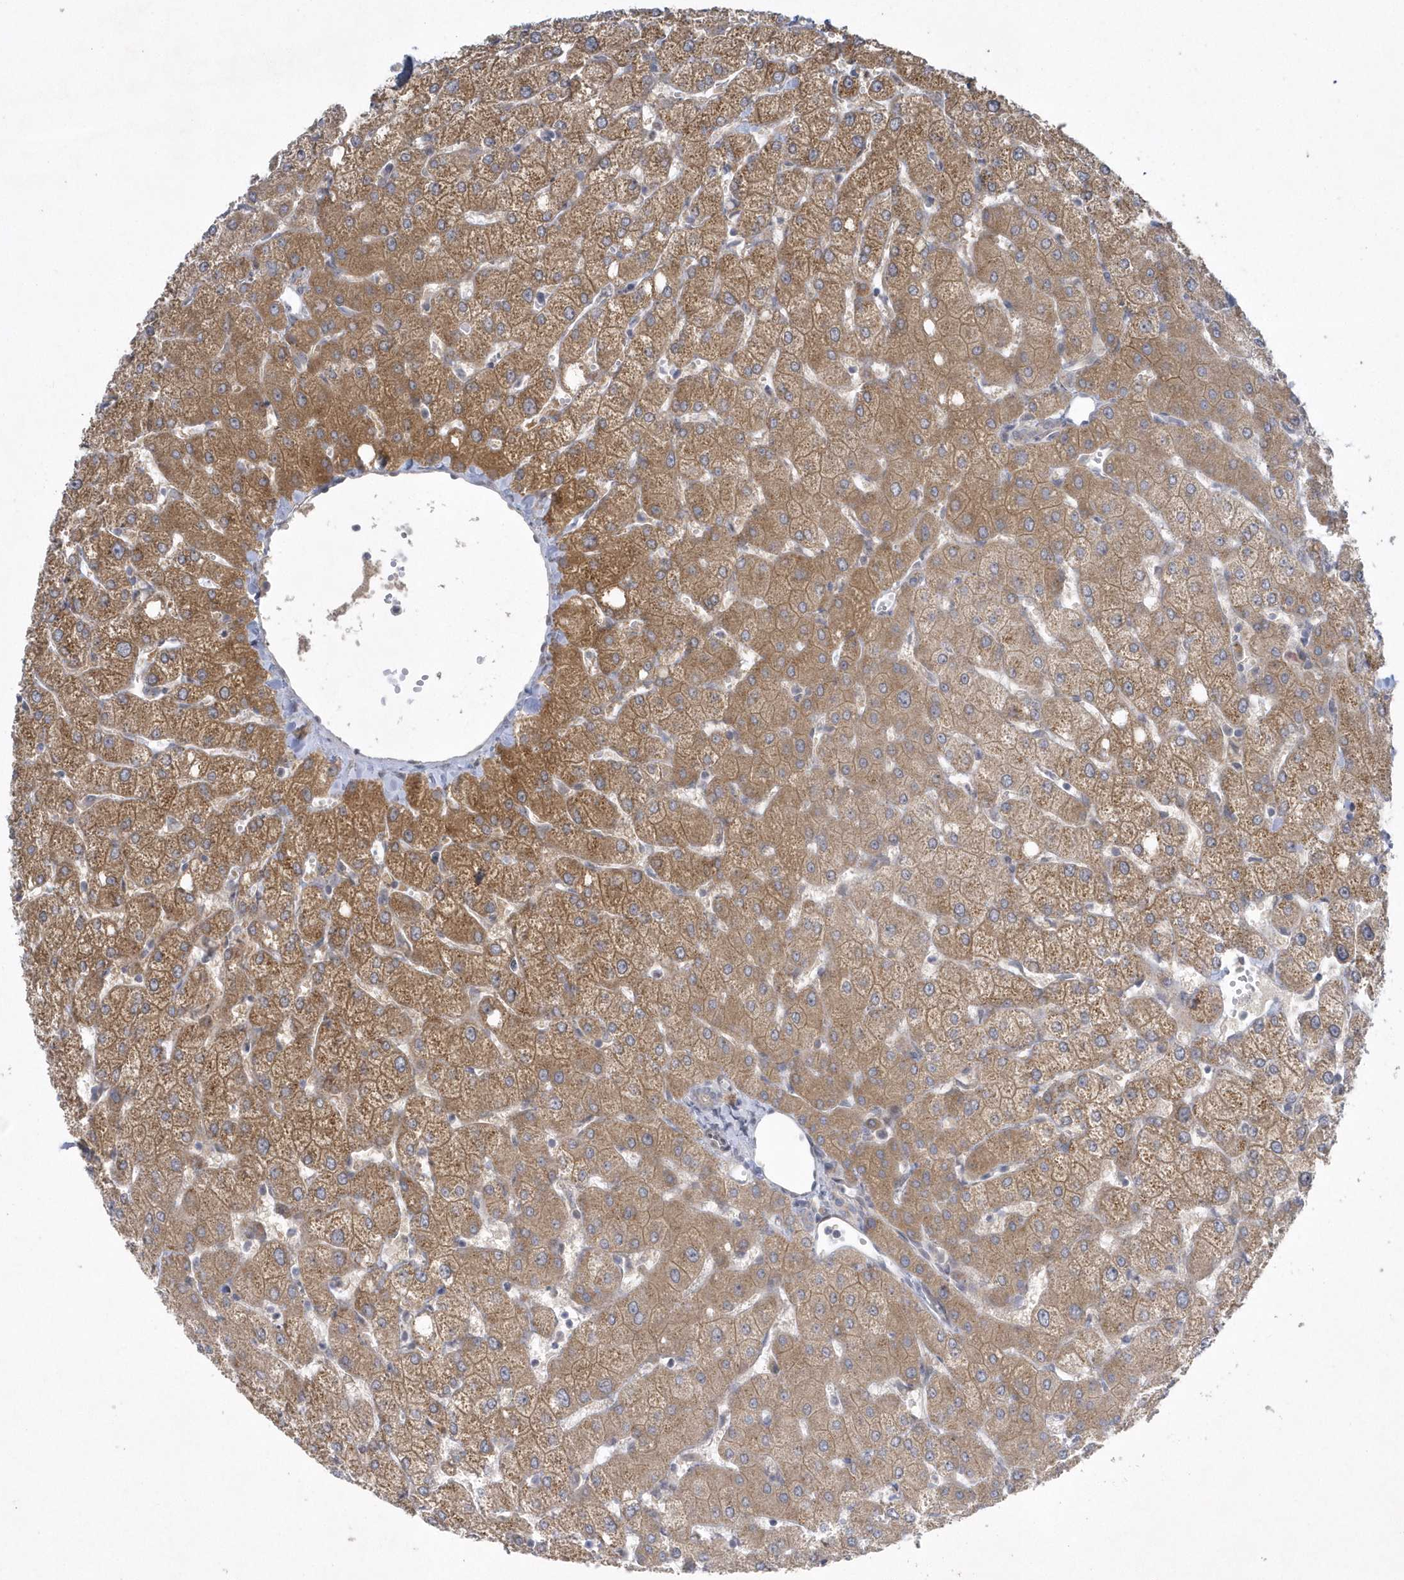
{"staining": {"intensity": "negative", "quantity": "none", "location": "none"}, "tissue": "liver", "cell_type": "Cholangiocytes", "image_type": "normal", "snomed": [{"axis": "morphology", "description": "Normal tissue, NOS"}, {"axis": "topography", "description": "Liver"}], "caption": "The image reveals no significant expression in cholangiocytes of liver.", "gene": "ZC3H12D", "patient": {"sex": "female", "age": 54}}